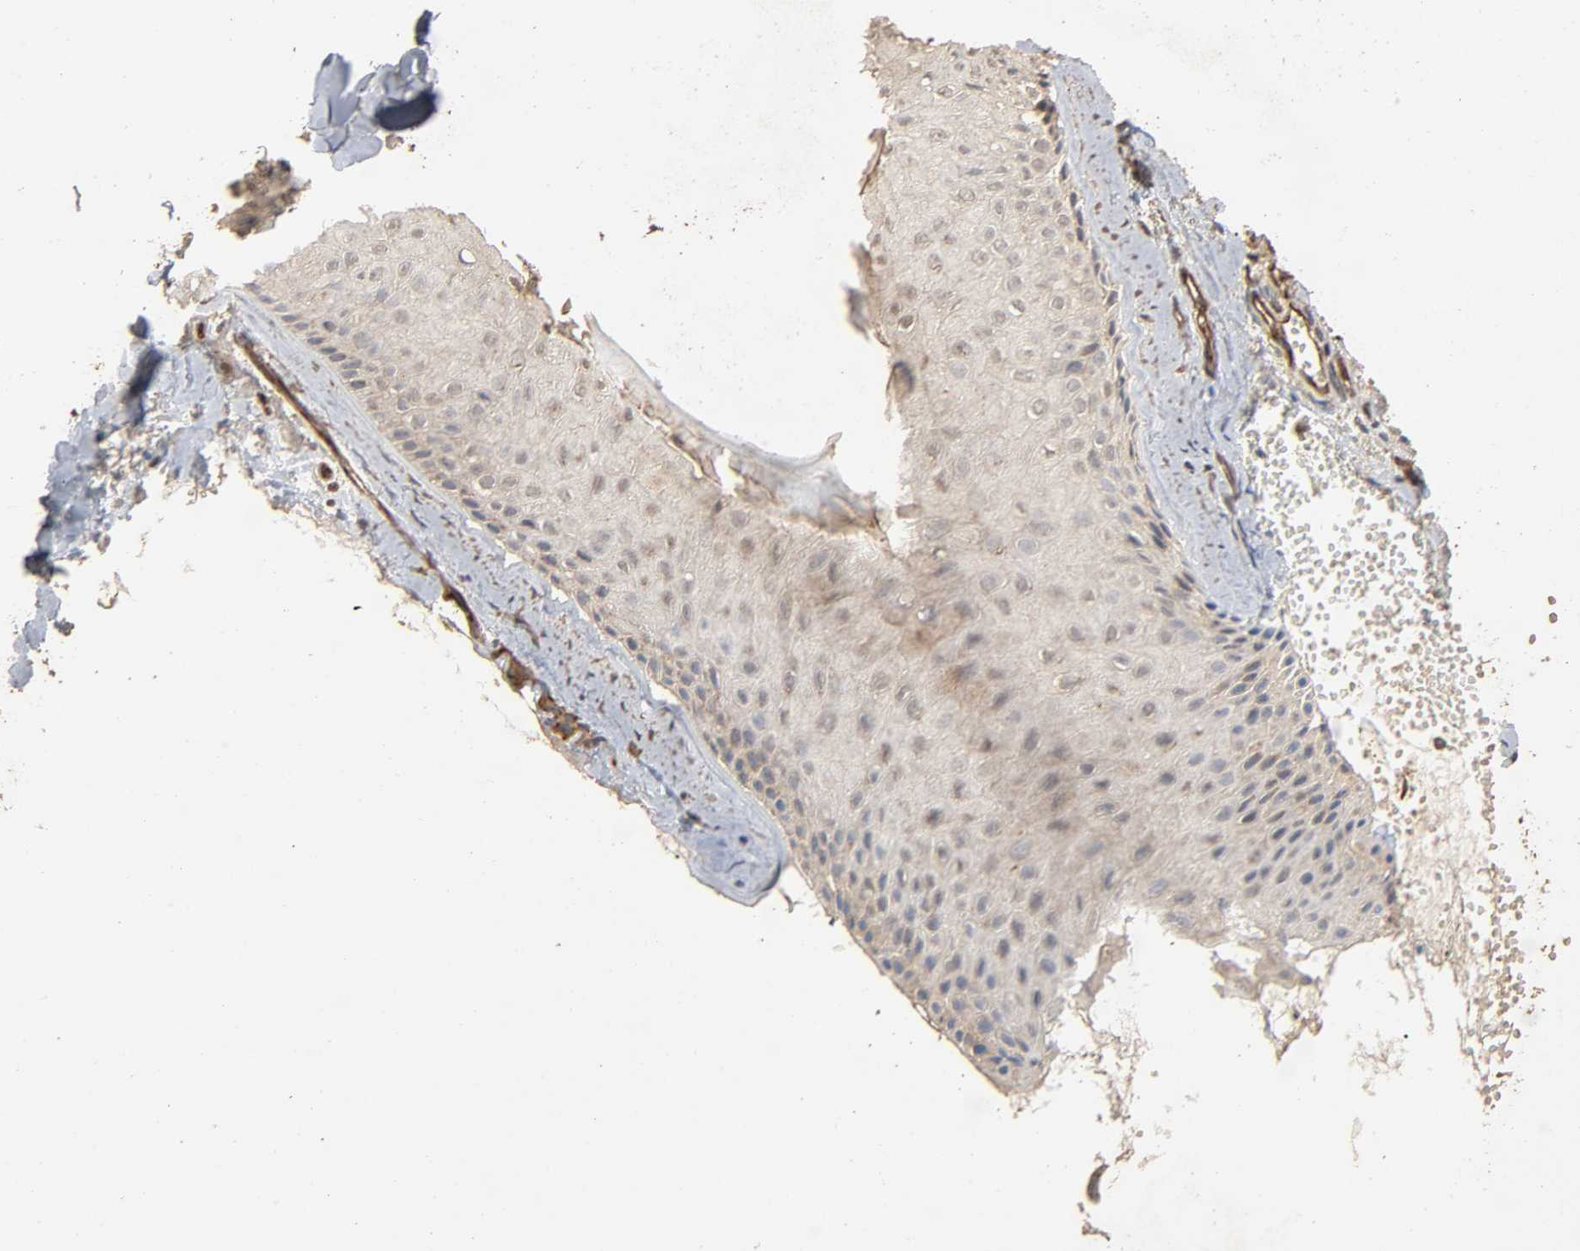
{"staining": {"intensity": "weak", "quantity": ">75%", "location": "cytoplasmic/membranous"}, "tissue": "skin cancer", "cell_type": "Tumor cells", "image_type": "cancer", "snomed": [{"axis": "morphology", "description": "Basal cell carcinoma"}, {"axis": "topography", "description": "Skin"}], "caption": "High-power microscopy captured an IHC photomicrograph of skin basal cell carcinoma, revealing weak cytoplasmic/membranous expression in about >75% of tumor cells. (Brightfield microscopy of DAB IHC at high magnification).", "gene": "RPS6KA6", "patient": {"sex": "male", "age": 84}}